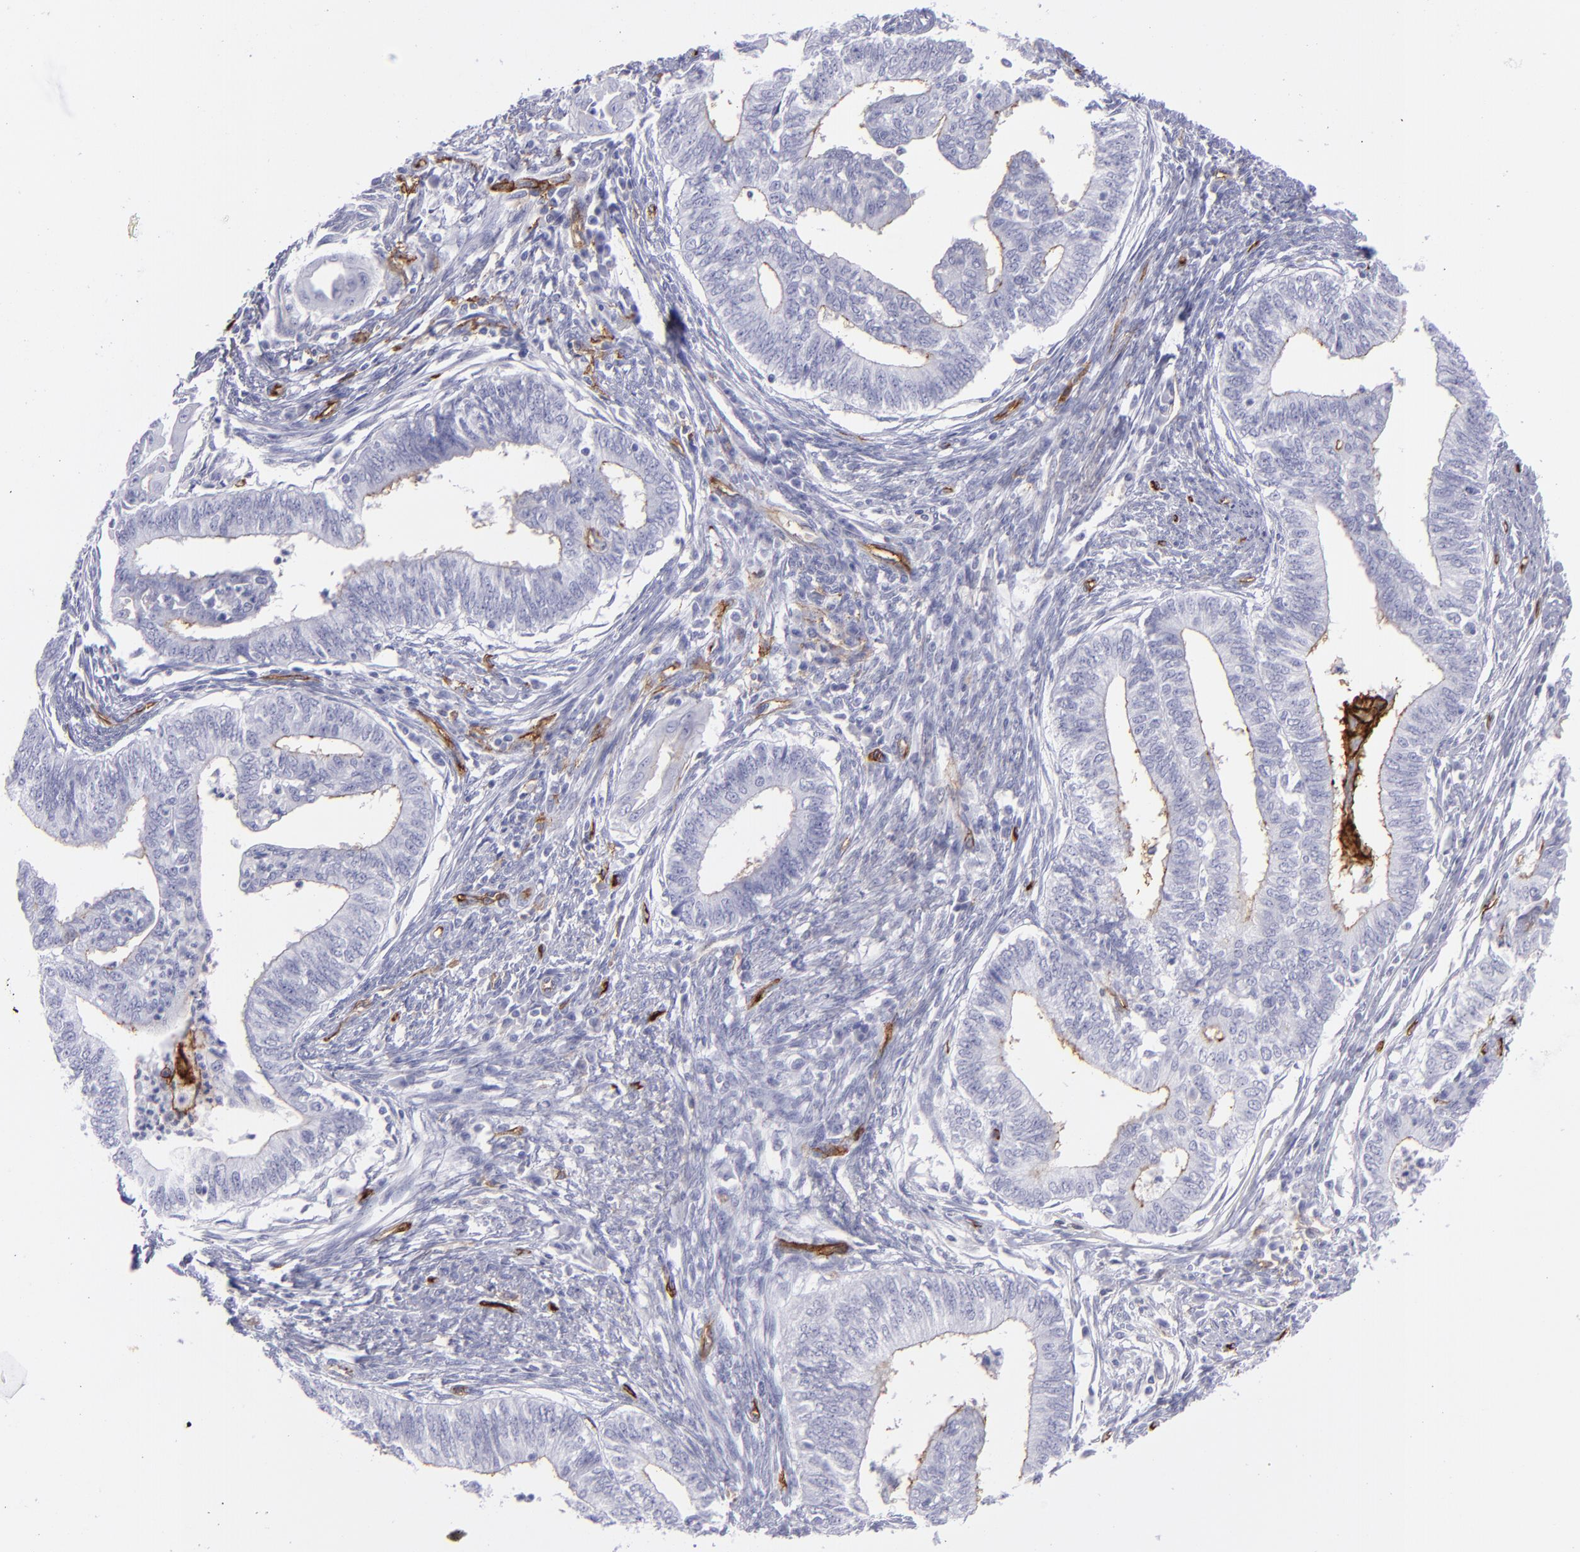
{"staining": {"intensity": "negative", "quantity": "none", "location": "none"}, "tissue": "endometrial cancer", "cell_type": "Tumor cells", "image_type": "cancer", "snomed": [{"axis": "morphology", "description": "Adenocarcinoma, NOS"}, {"axis": "topography", "description": "Endometrium"}], "caption": "High power microscopy micrograph of an immunohistochemistry (IHC) histopathology image of endometrial cancer (adenocarcinoma), revealing no significant expression in tumor cells. Nuclei are stained in blue.", "gene": "ACE", "patient": {"sex": "female", "age": 66}}